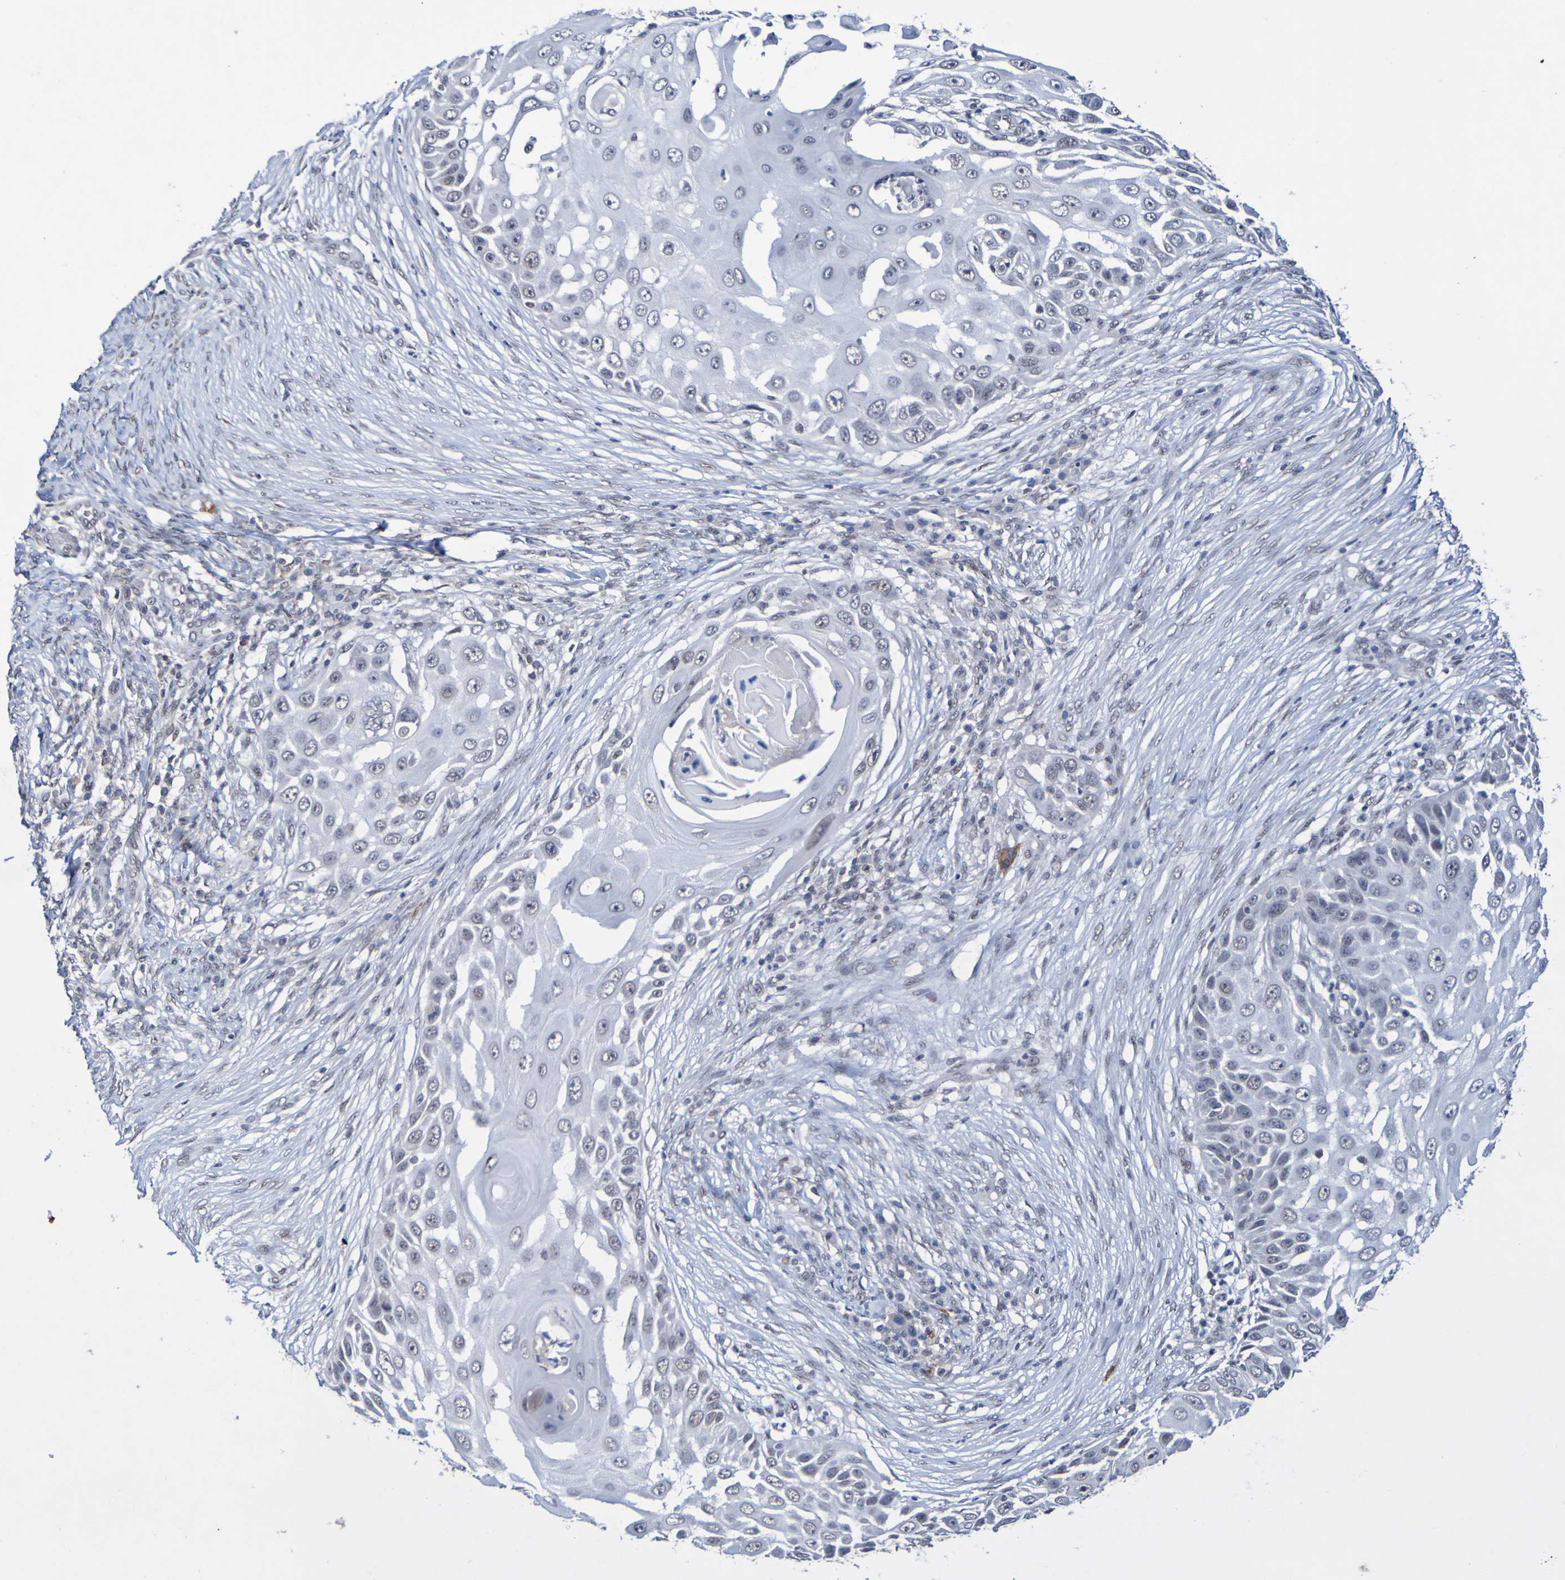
{"staining": {"intensity": "negative", "quantity": "none", "location": "none"}, "tissue": "skin cancer", "cell_type": "Tumor cells", "image_type": "cancer", "snomed": [{"axis": "morphology", "description": "Squamous cell carcinoma, NOS"}, {"axis": "topography", "description": "Skin"}], "caption": "High magnification brightfield microscopy of squamous cell carcinoma (skin) stained with DAB (brown) and counterstained with hematoxylin (blue): tumor cells show no significant positivity.", "gene": "PCGF1", "patient": {"sex": "female", "age": 44}}